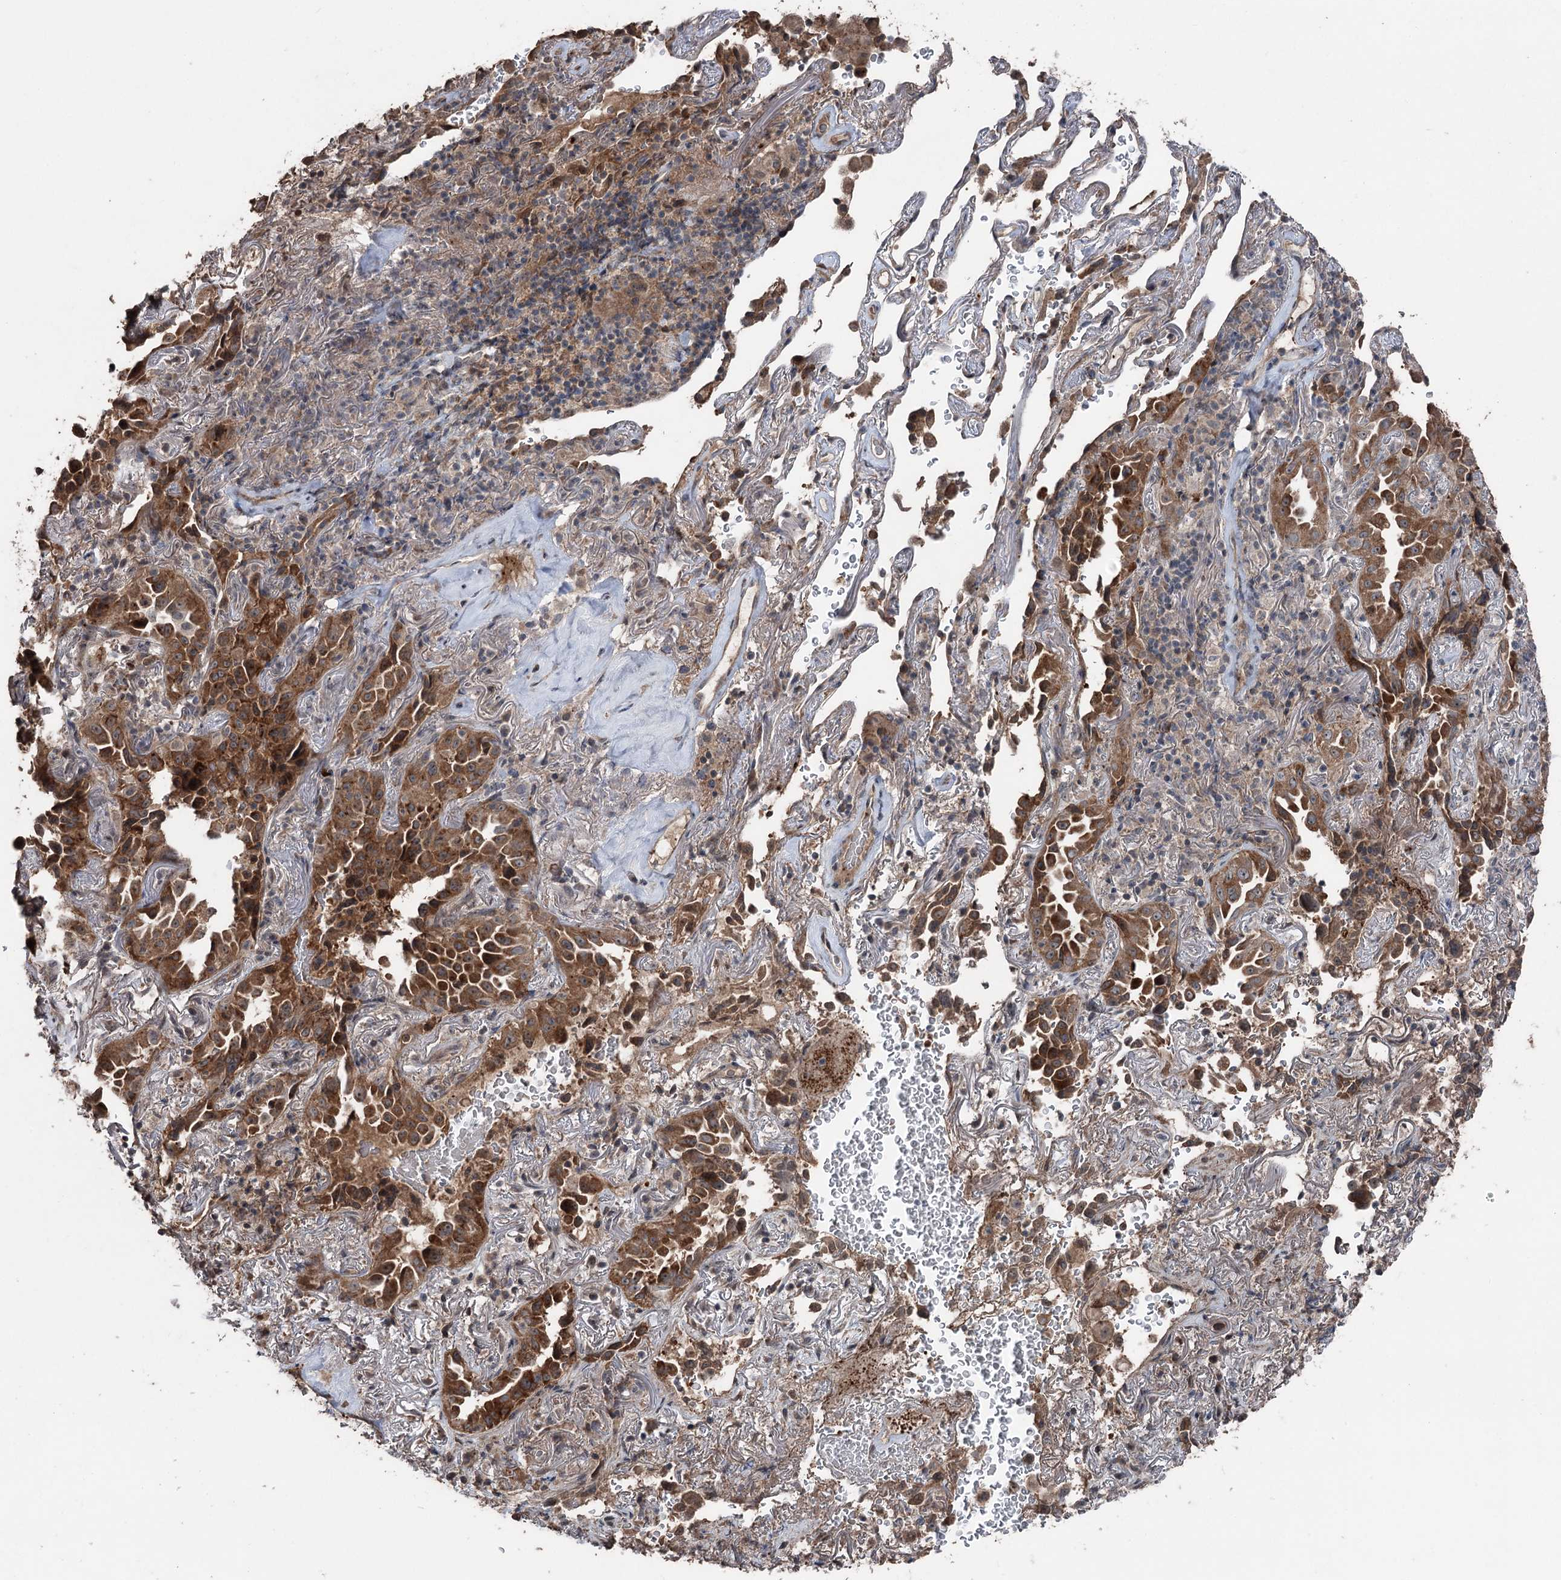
{"staining": {"intensity": "moderate", "quantity": ">75%", "location": "cytoplasmic/membranous"}, "tissue": "lung cancer", "cell_type": "Tumor cells", "image_type": "cancer", "snomed": [{"axis": "morphology", "description": "Adenocarcinoma, NOS"}, {"axis": "topography", "description": "Lung"}], "caption": "Moderate cytoplasmic/membranous protein expression is seen in approximately >75% of tumor cells in adenocarcinoma (lung). Using DAB (3,3'-diaminobenzidine) (brown) and hematoxylin (blue) stains, captured at high magnification using brightfield microscopy.", "gene": "MAPK8IP2", "patient": {"sex": "female", "age": 69}}